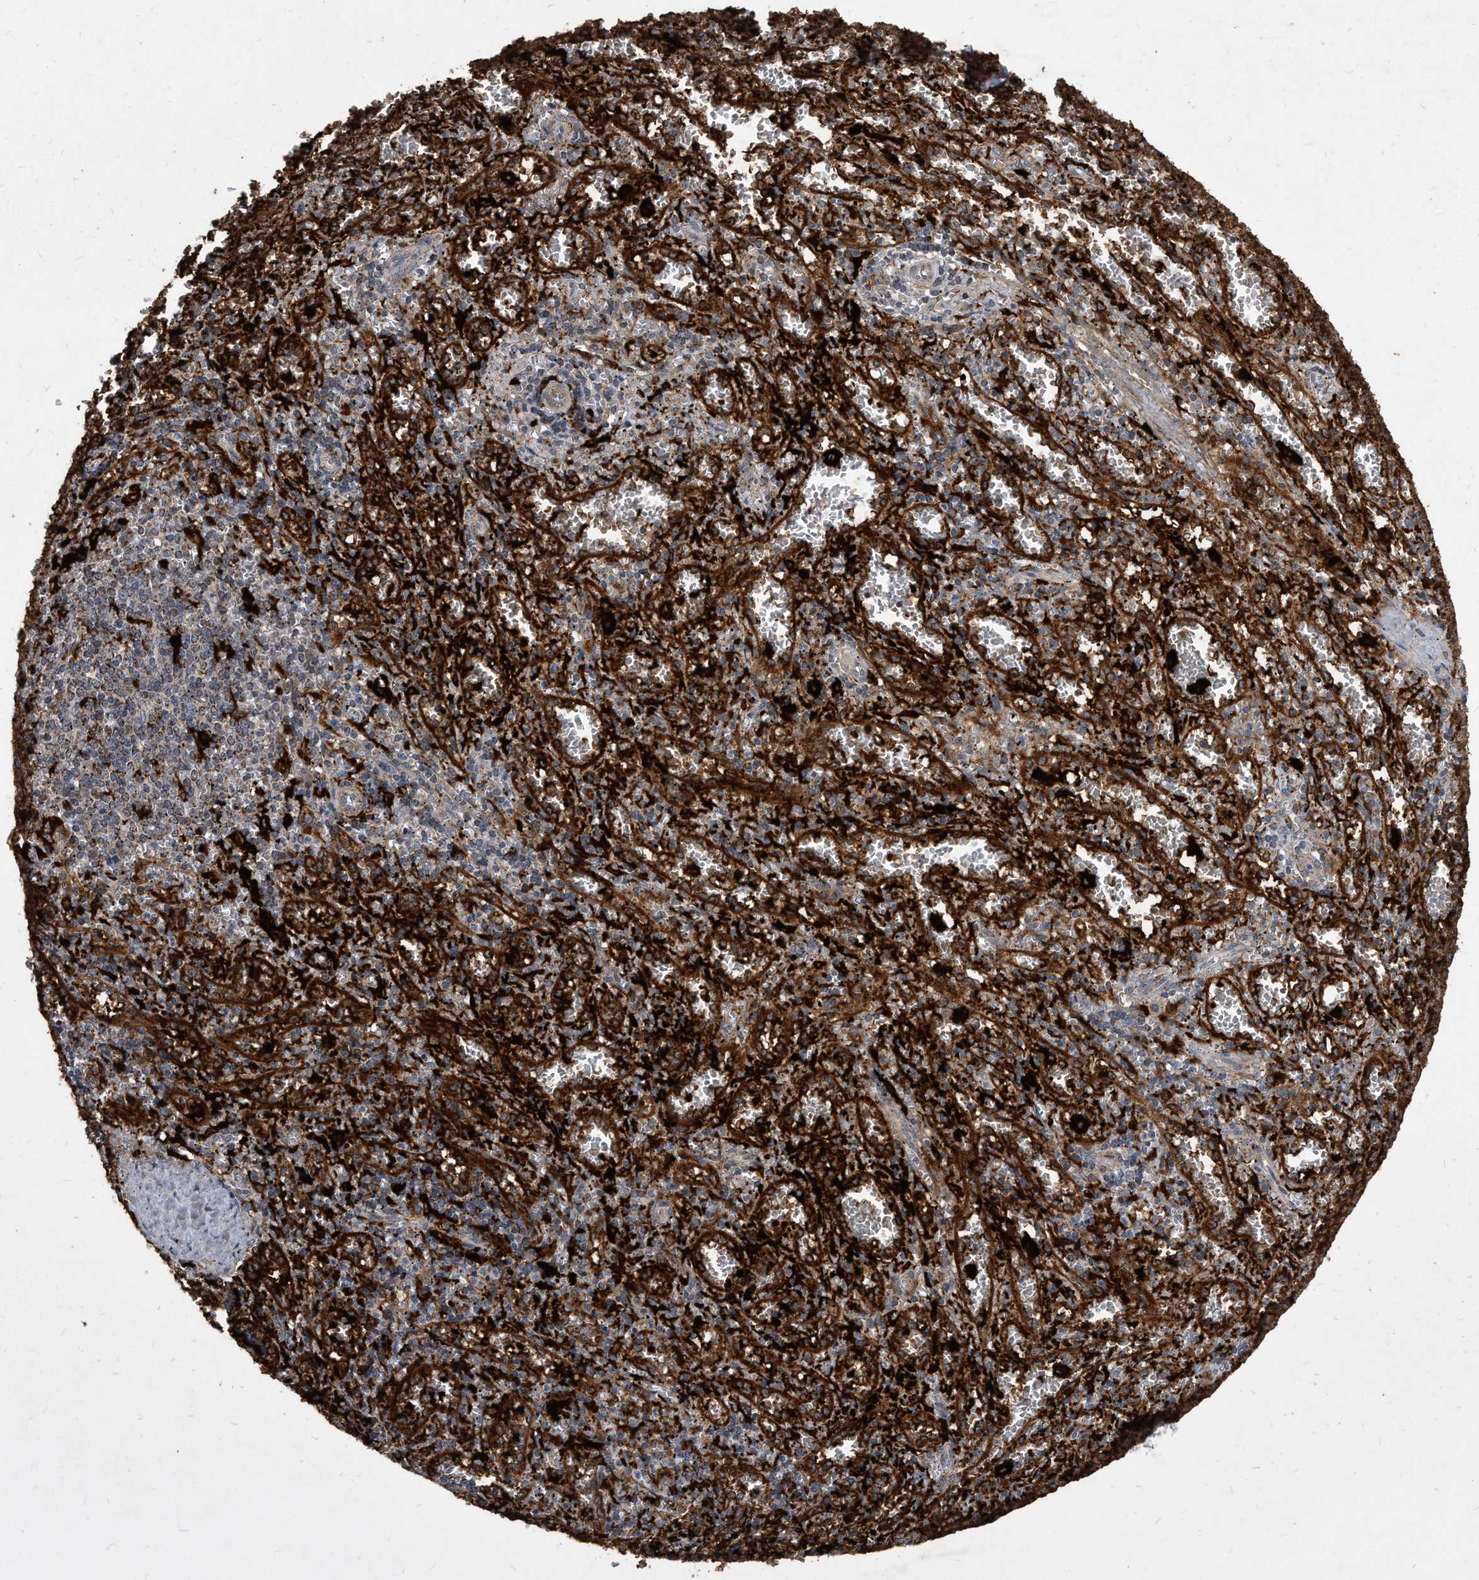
{"staining": {"intensity": "moderate", "quantity": "25%-75%", "location": "cytoplasmic/membranous"}, "tissue": "spleen", "cell_type": "Cells in red pulp", "image_type": "normal", "snomed": [{"axis": "morphology", "description": "Normal tissue, NOS"}, {"axis": "topography", "description": "Spleen"}], "caption": "The image displays immunohistochemical staining of benign spleen. There is moderate cytoplasmic/membranous positivity is identified in approximately 25%-75% of cells in red pulp. The protein is stained brown, and the nuclei are stained in blue (DAB IHC with brightfield microscopy, high magnification).", "gene": "SOBP", "patient": {"sex": "male", "age": 11}}